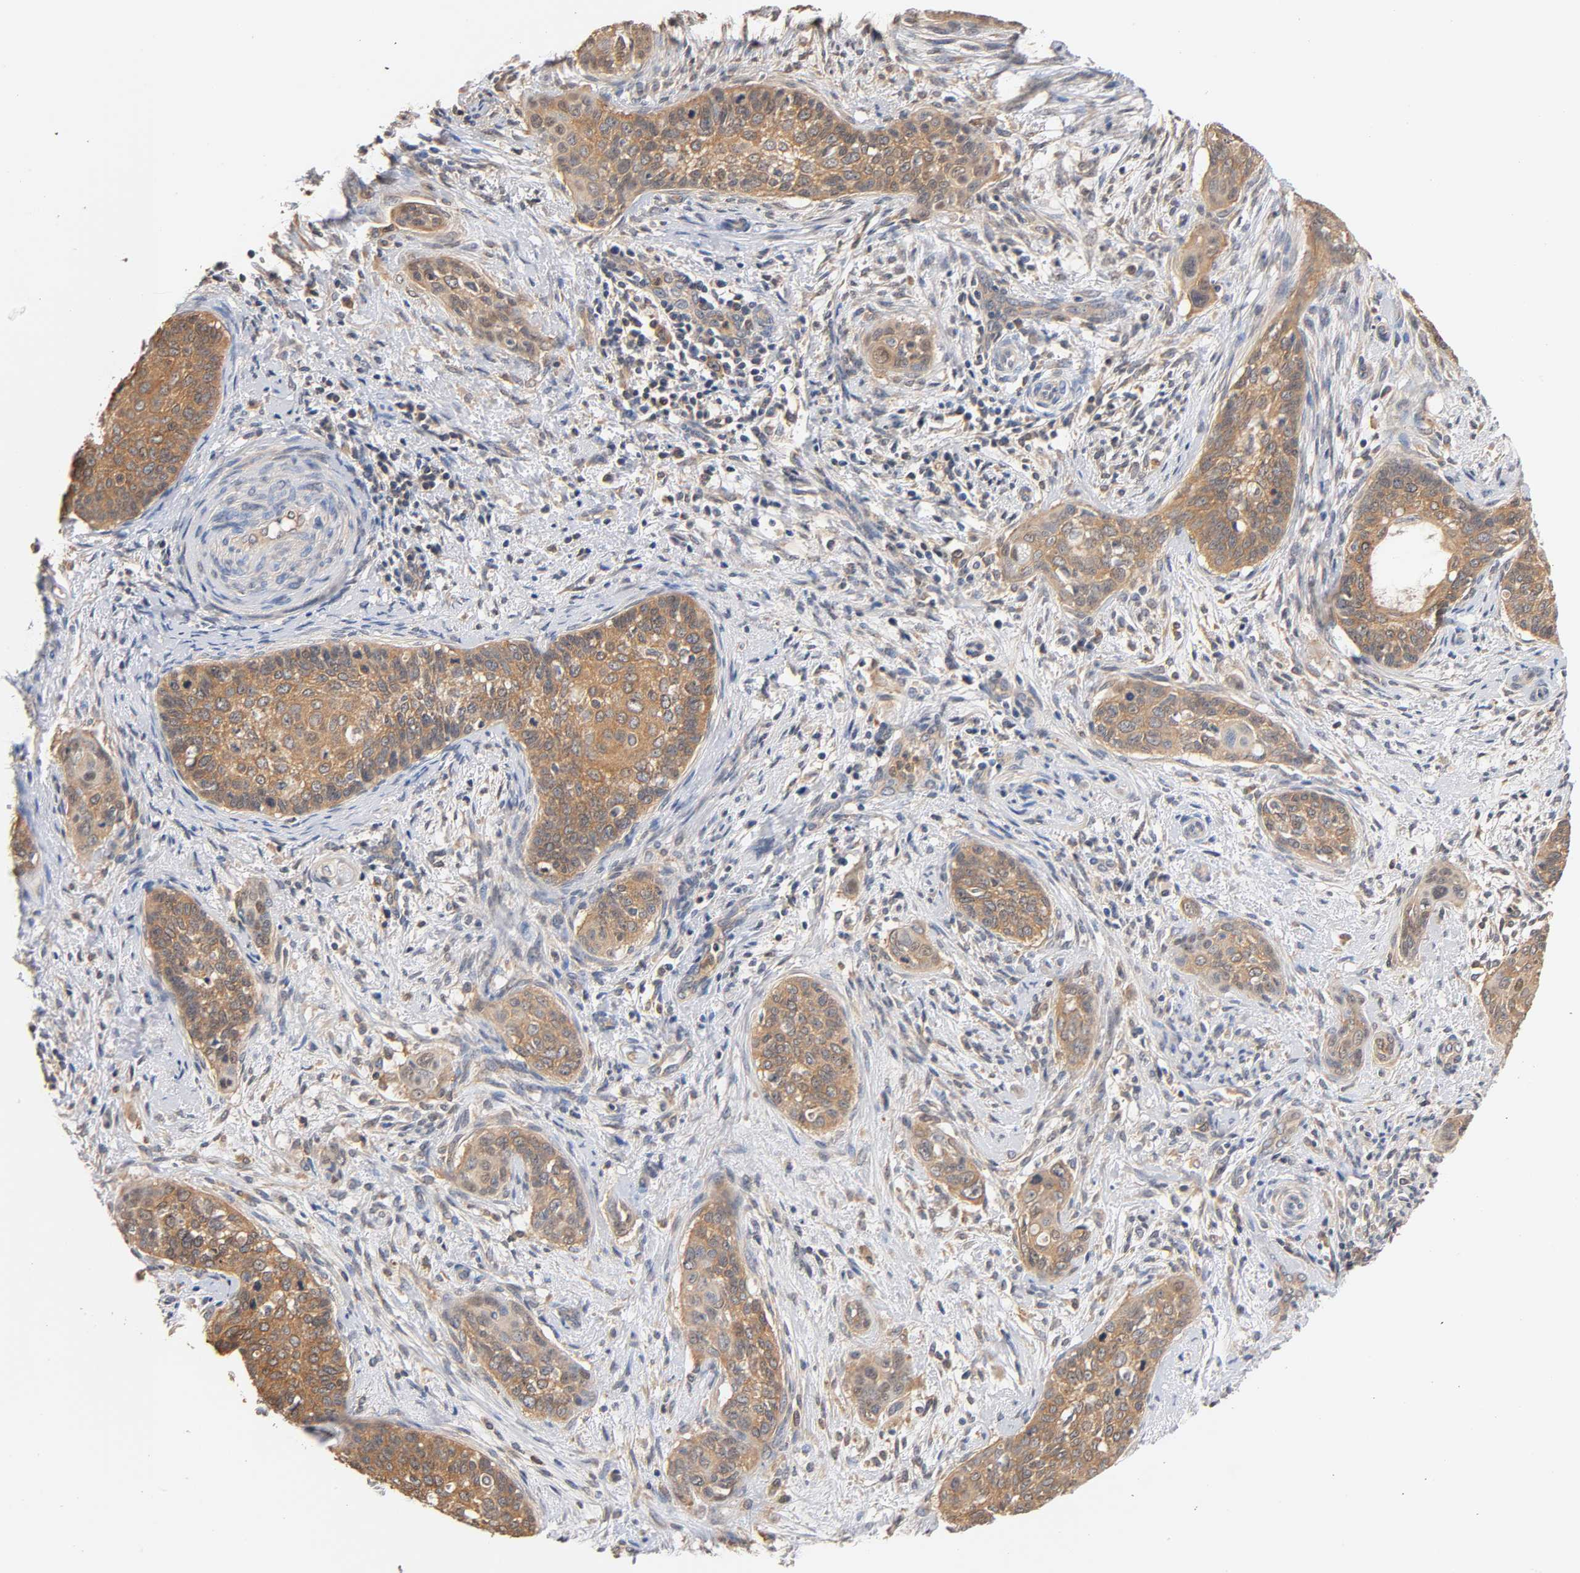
{"staining": {"intensity": "moderate", "quantity": ">75%", "location": "cytoplasmic/membranous"}, "tissue": "cervical cancer", "cell_type": "Tumor cells", "image_type": "cancer", "snomed": [{"axis": "morphology", "description": "Squamous cell carcinoma, NOS"}, {"axis": "topography", "description": "Cervix"}], "caption": "Immunohistochemical staining of human squamous cell carcinoma (cervical) shows moderate cytoplasmic/membranous protein expression in about >75% of tumor cells.", "gene": "ALDOA", "patient": {"sex": "female", "age": 33}}